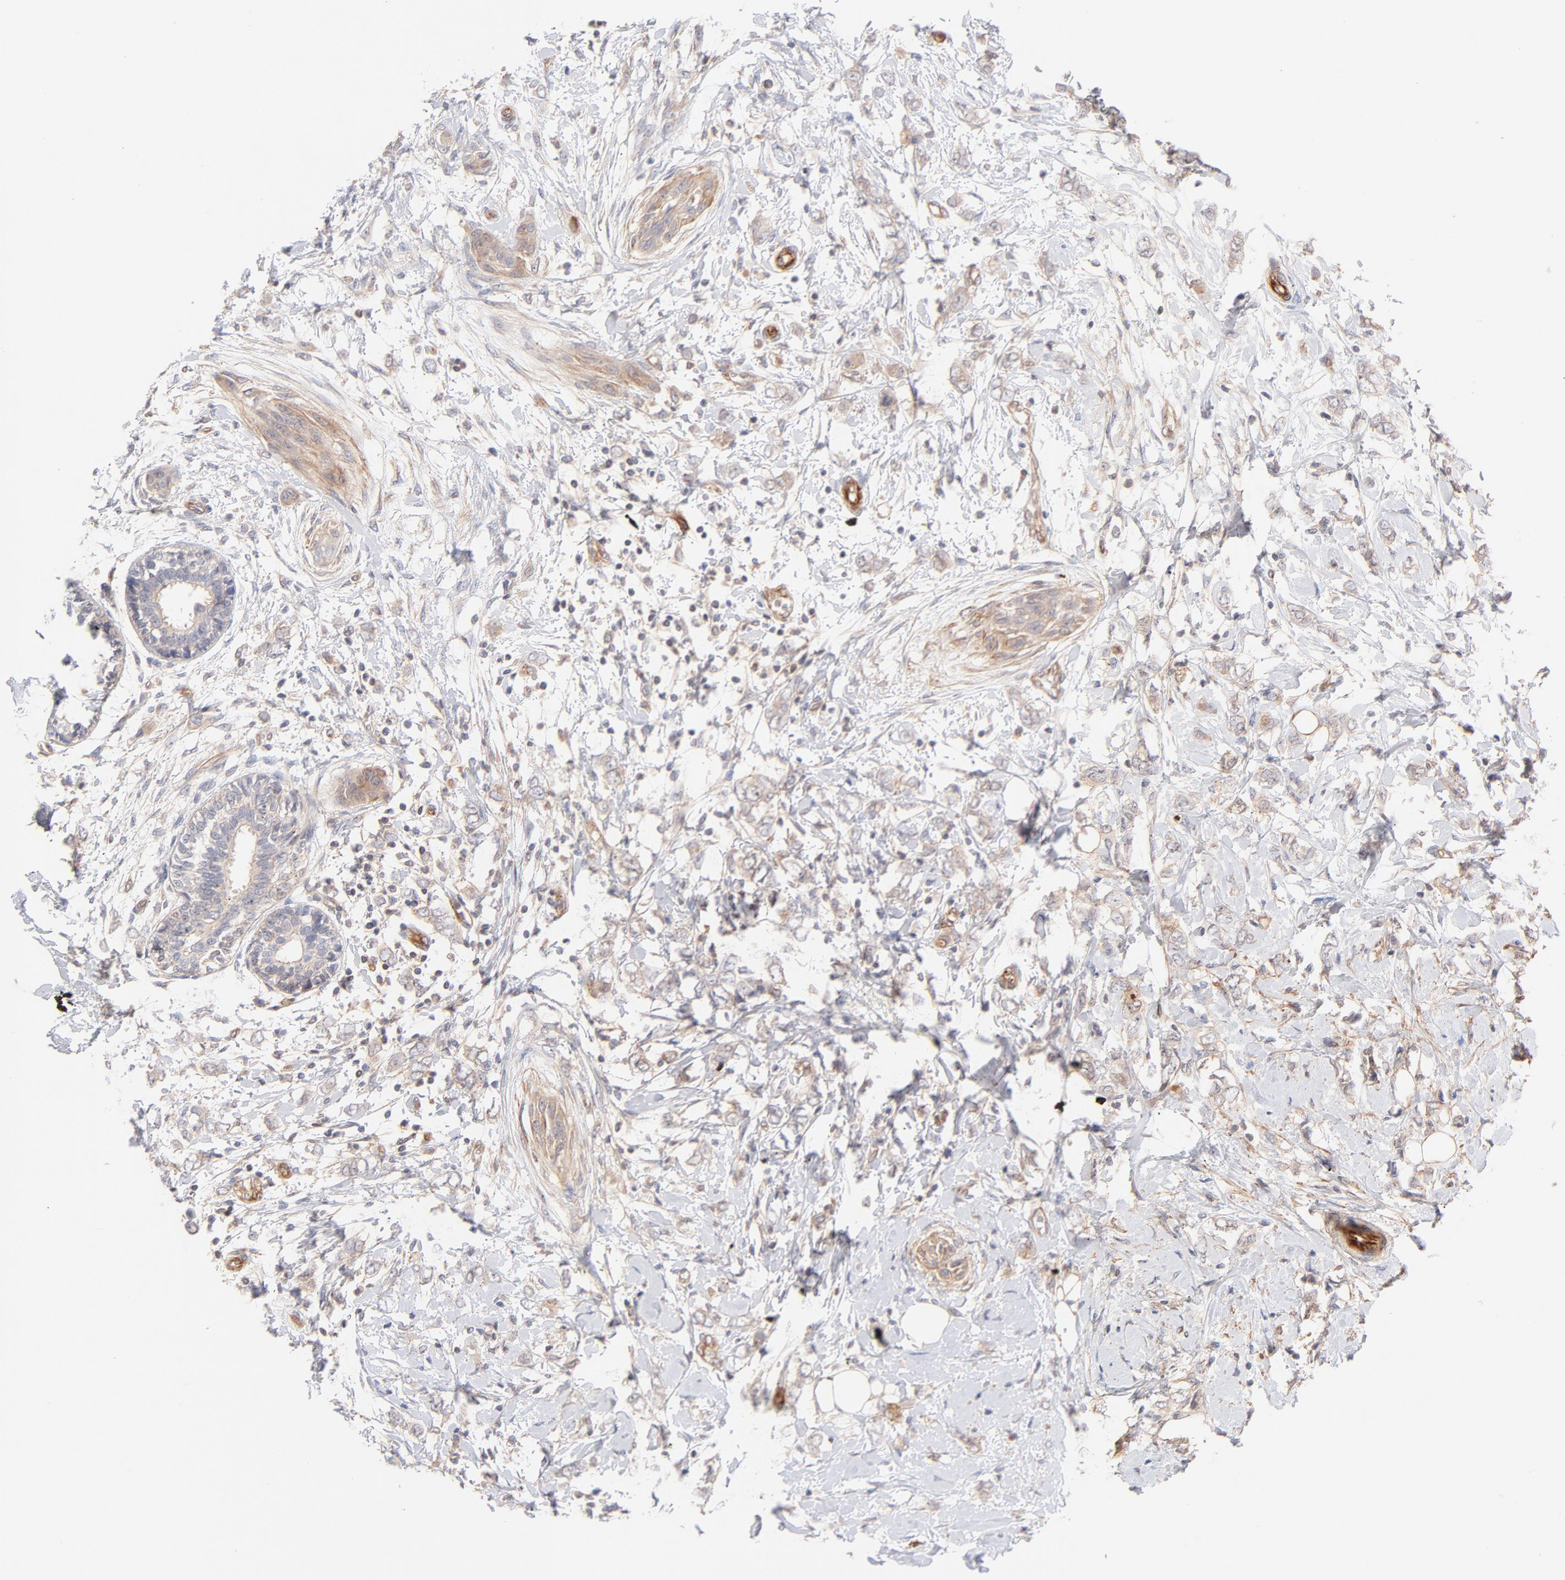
{"staining": {"intensity": "weak", "quantity": ">75%", "location": "cytoplasmic/membranous"}, "tissue": "breast cancer", "cell_type": "Tumor cells", "image_type": "cancer", "snomed": [{"axis": "morphology", "description": "Normal tissue, NOS"}, {"axis": "morphology", "description": "Lobular carcinoma"}, {"axis": "topography", "description": "Breast"}], "caption": "Breast lobular carcinoma stained with a brown dye demonstrates weak cytoplasmic/membranous positive staining in approximately >75% of tumor cells.", "gene": "LDLRAP1", "patient": {"sex": "female", "age": 47}}